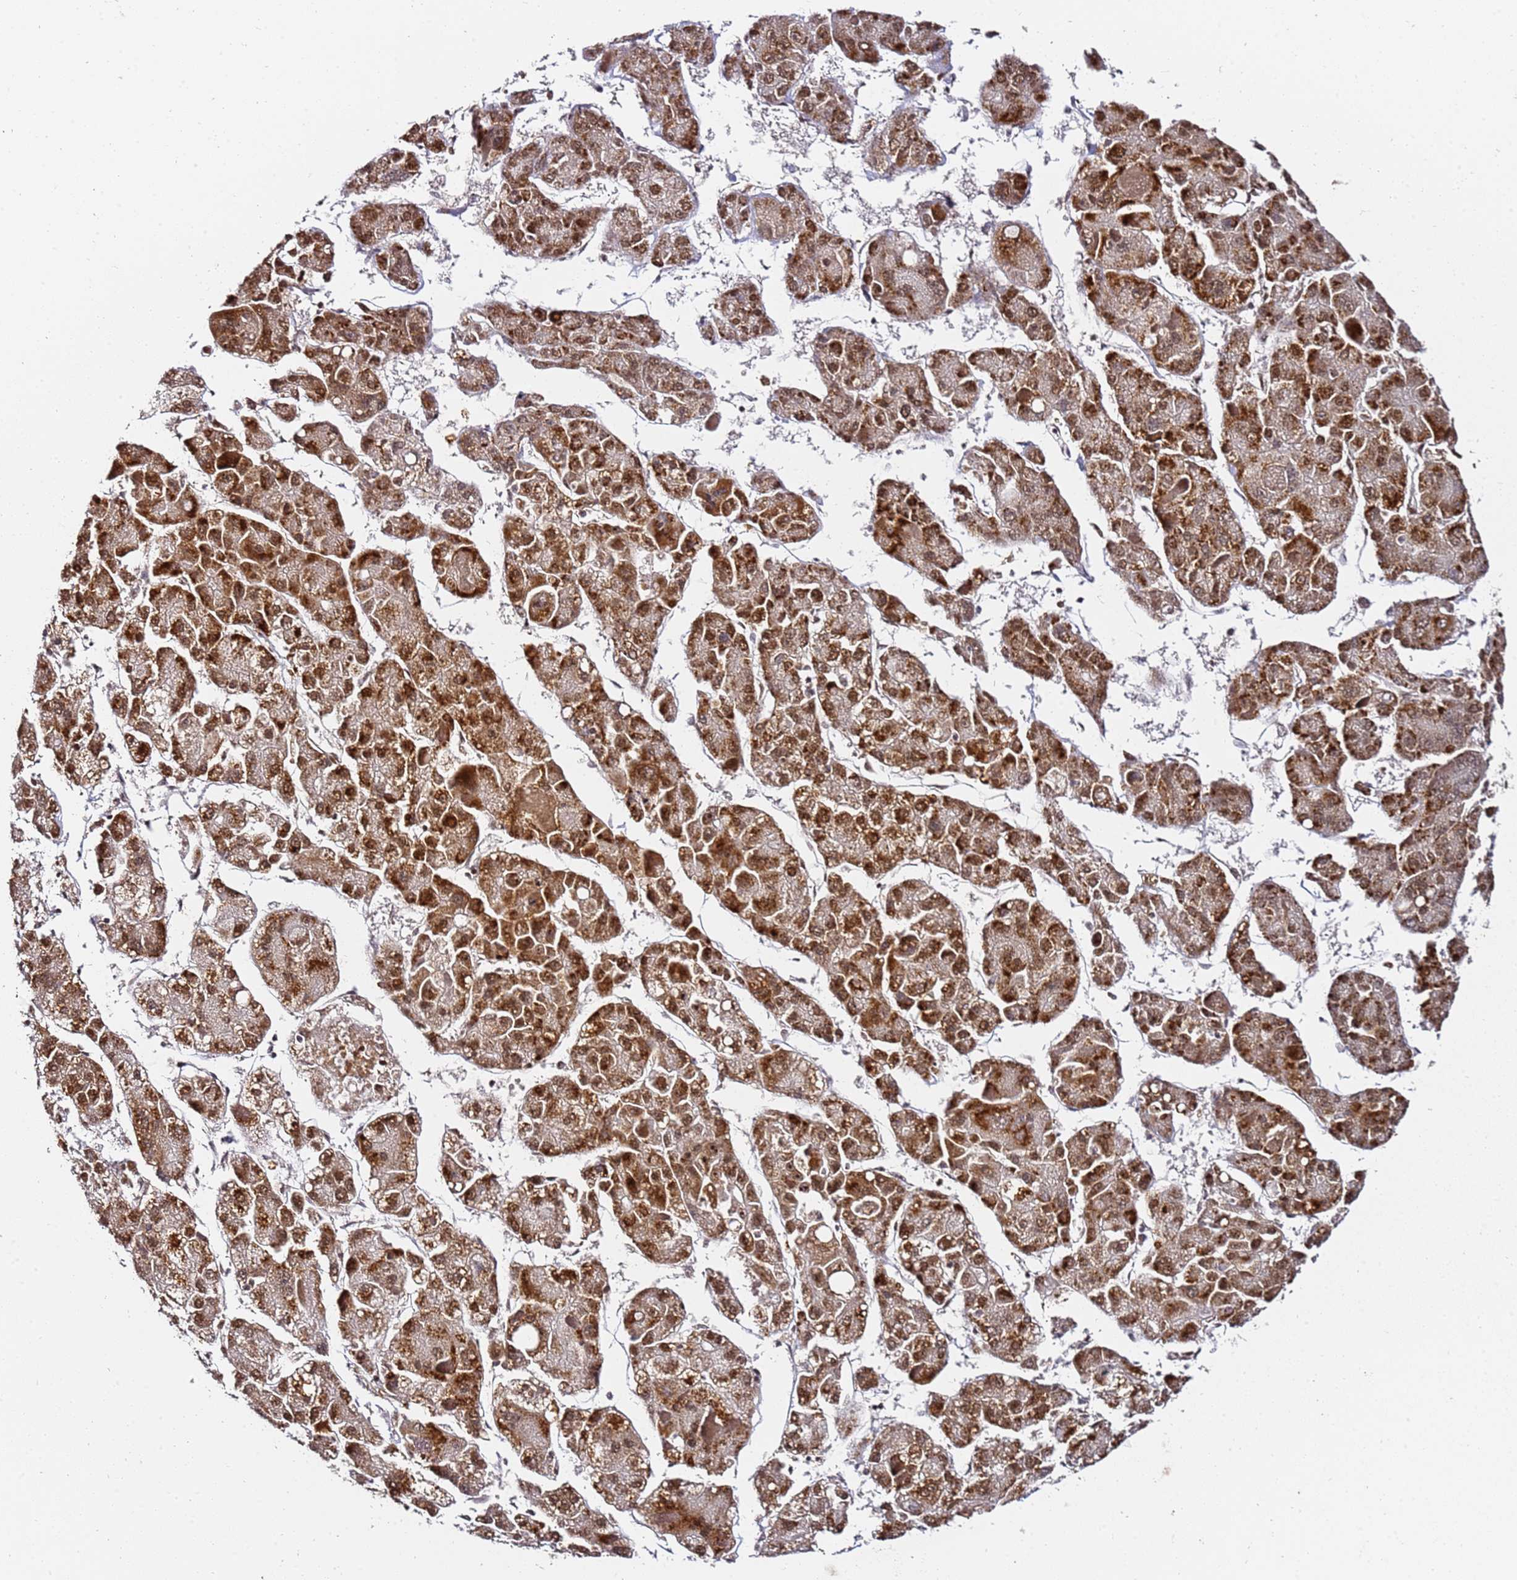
{"staining": {"intensity": "strong", "quantity": ">75%", "location": "cytoplasmic/membranous,nuclear"}, "tissue": "liver cancer", "cell_type": "Tumor cells", "image_type": "cancer", "snomed": [{"axis": "morphology", "description": "Carcinoma, Hepatocellular, NOS"}, {"axis": "topography", "description": "Liver"}], "caption": "Liver cancer (hepatocellular carcinoma) stained with IHC demonstrates strong cytoplasmic/membranous and nuclear staining in approximately >75% of tumor cells.", "gene": "TP53AIP1", "patient": {"sex": "female", "age": 73}}